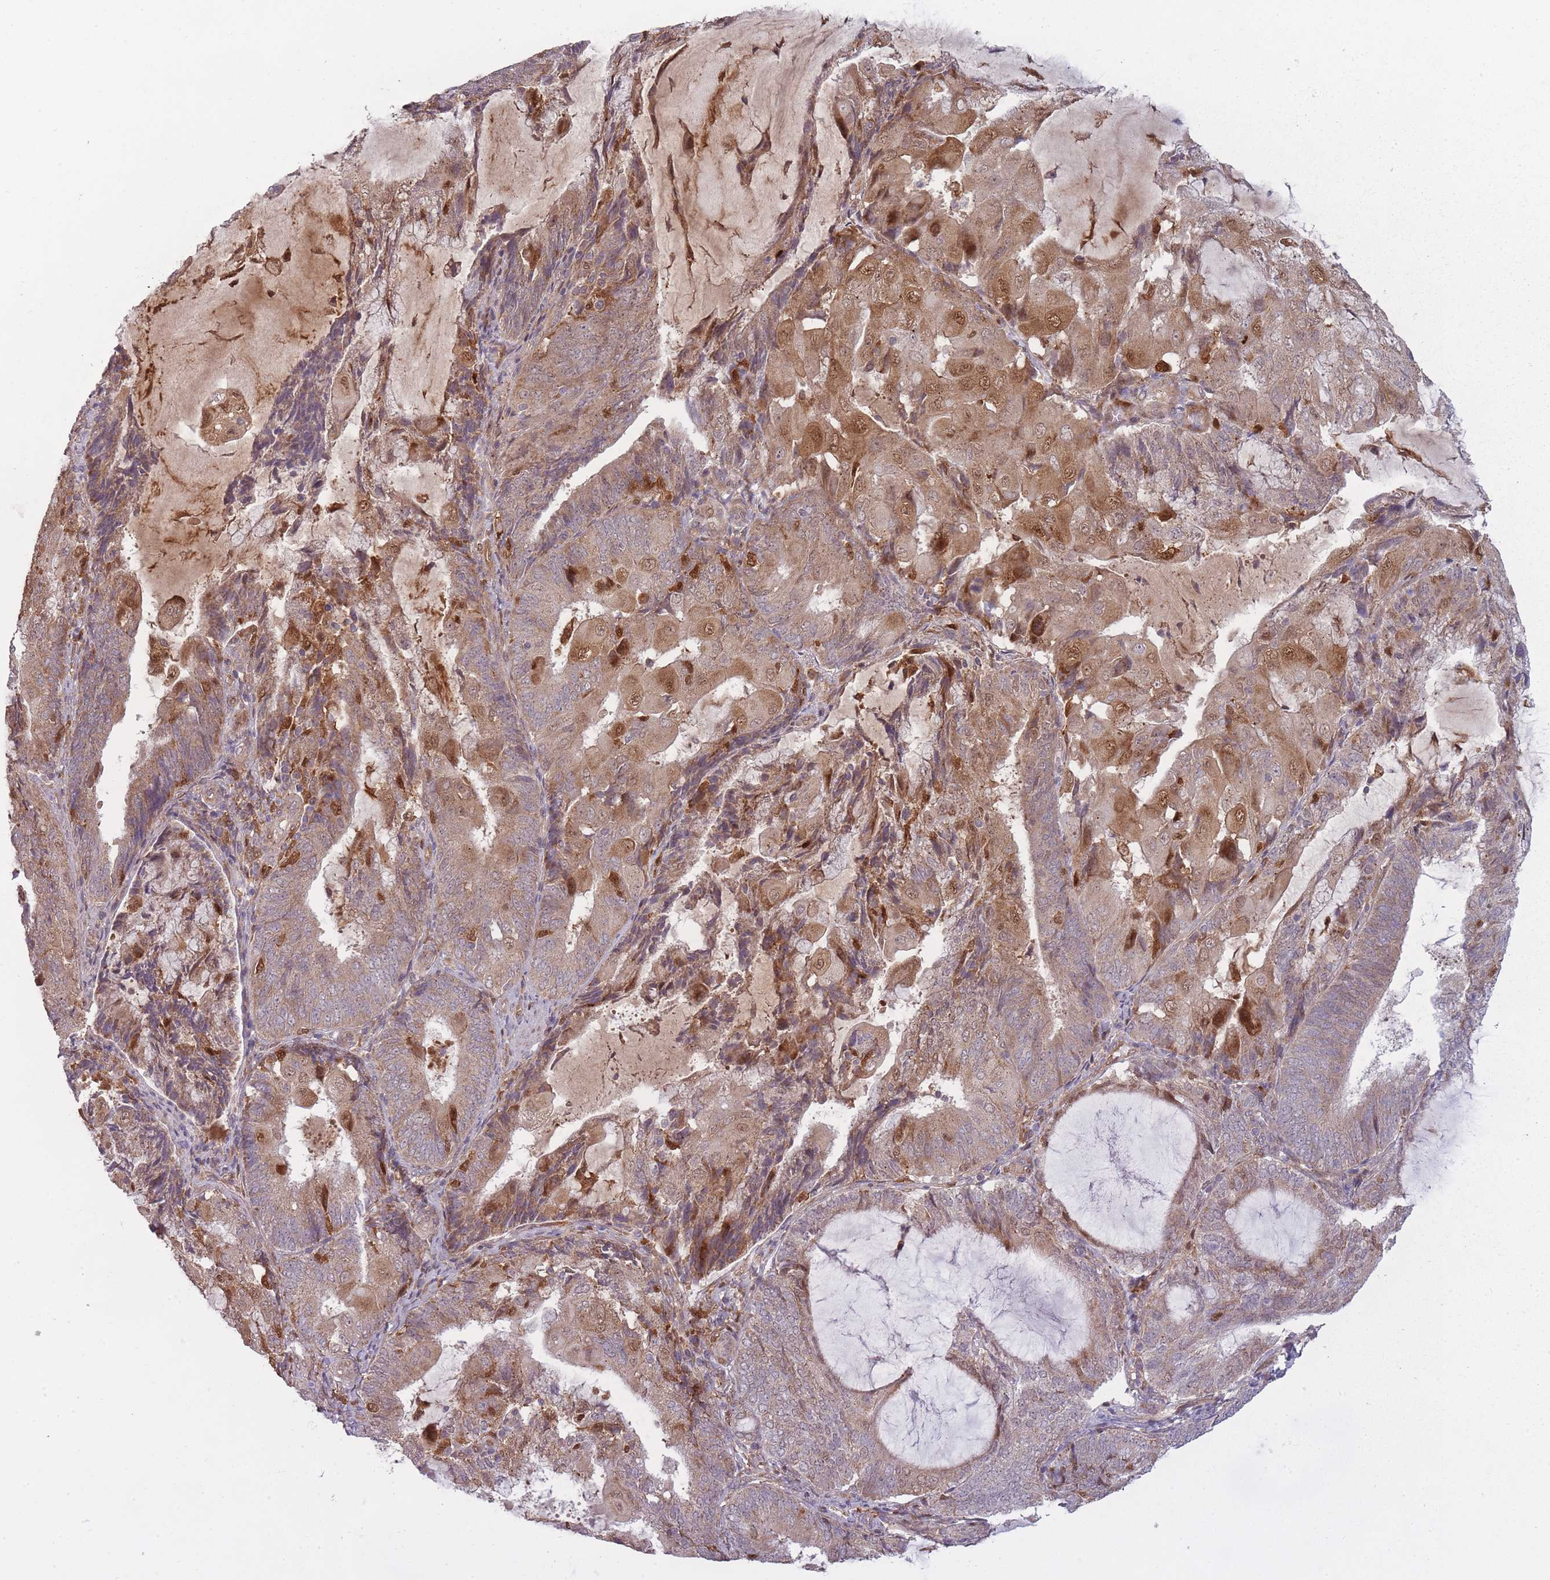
{"staining": {"intensity": "moderate", "quantity": ">75%", "location": "cytoplasmic/membranous,nuclear"}, "tissue": "endometrial cancer", "cell_type": "Tumor cells", "image_type": "cancer", "snomed": [{"axis": "morphology", "description": "Adenocarcinoma, NOS"}, {"axis": "topography", "description": "Endometrium"}], "caption": "Endometrial cancer tissue displays moderate cytoplasmic/membranous and nuclear expression in about >75% of tumor cells, visualized by immunohistochemistry.", "gene": "LGALS9", "patient": {"sex": "female", "age": 81}}